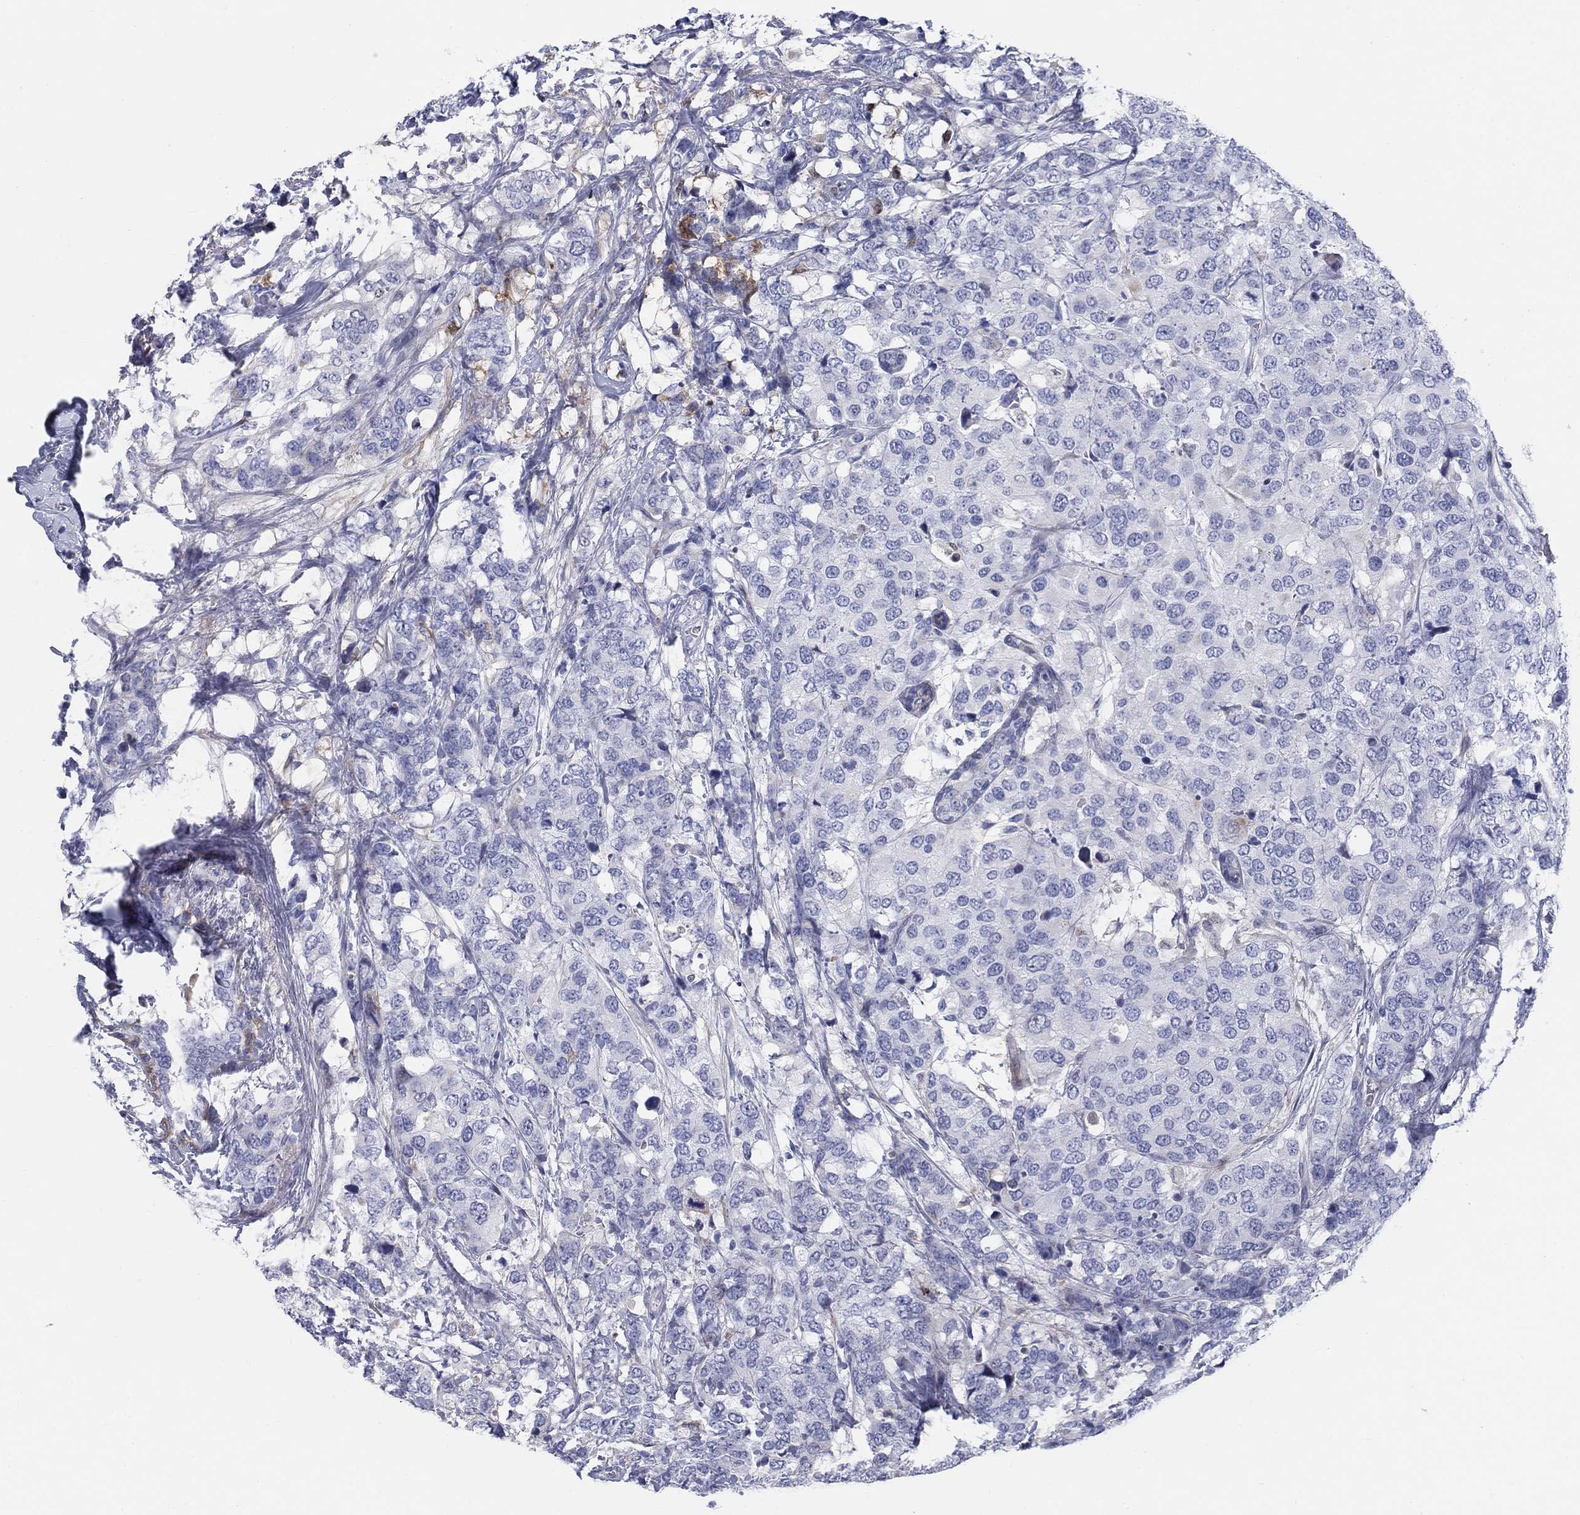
{"staining": {"intensity": "negative", "quantity": "none", "location": "none"}, "tissue": "breast cancer", "cell_type": "Tumor cells", "image_type": "cancer", "snomed": [{"axis": "morphology", "description": "Lobular carcinoma"}, {"axis": "topography", "description": "Breast"}], "caption": "Human lobular carcinoma (breast) stained for a protein using immunohistochemistry (IHC) displays no staining in tumor cells.", "gene": "HEATR4", "patient": {"sex": "female", "age": 59}}